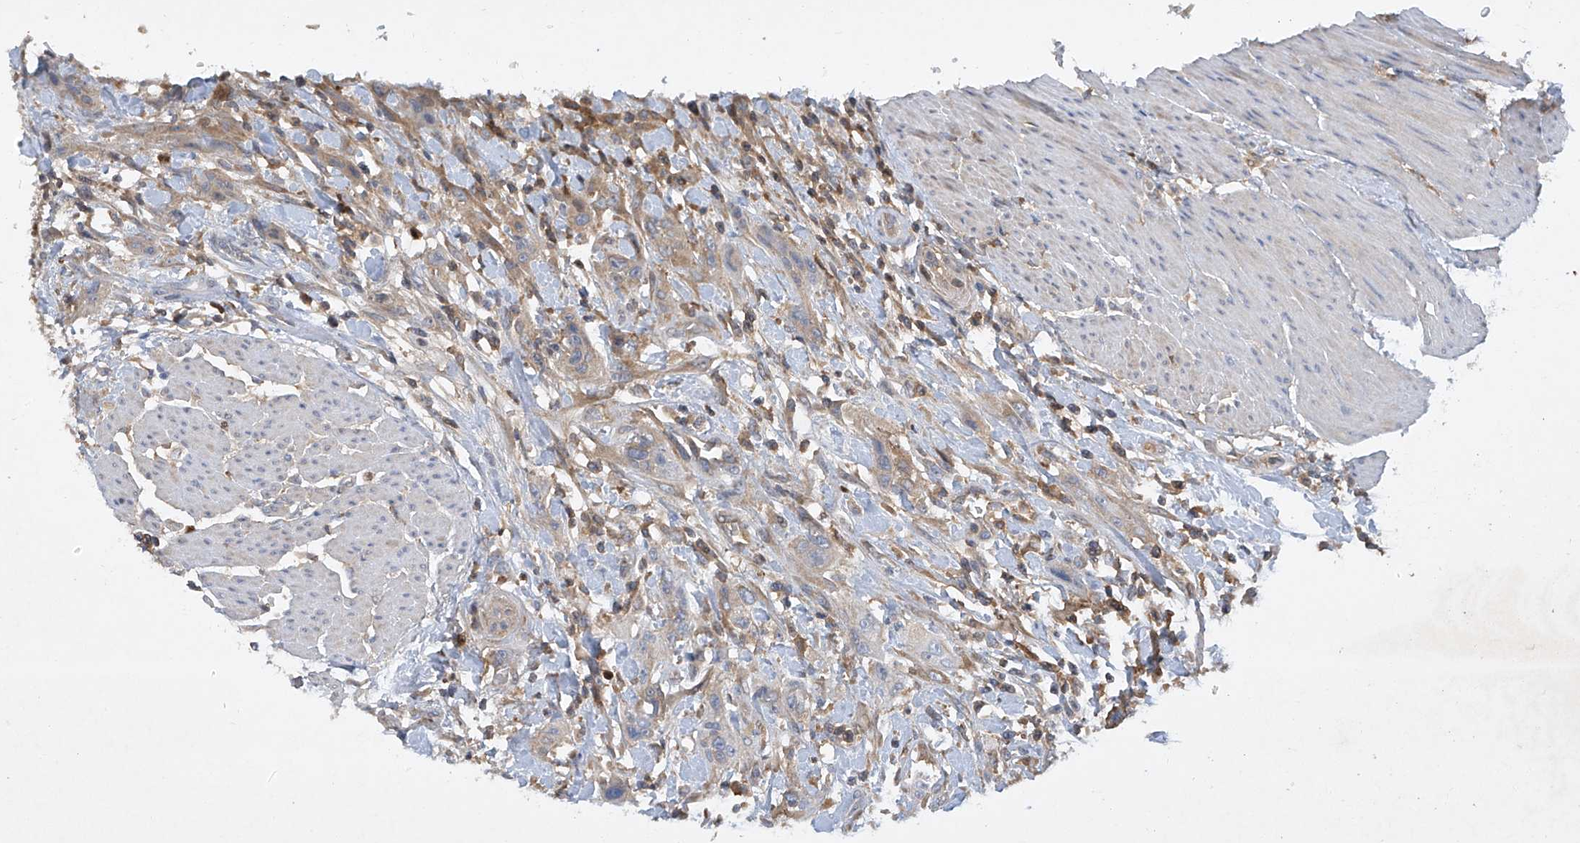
{"staining": {"intensity": "weak", "quantity": "25%-75%", "location": "cytoplasmic/membranous"}, "tissue": "urothelial cancer", "cell_type": "Tumor cells", "image_type": "cancer", "snomed": [{"axis": "morphology", "description": "Urothelial carcinoma, High grade"}, {"axis": "topography", "description": "Urinary bladder"}], "caption": "A micrograph showing weak cytoplasmic/membranous expression in approximately 25%-75% of tumor cells in high-grade urothelial carcinoma, as visualized by brown immunohistochemical staining.", "gene": "HAS3", "patient": {"sex": "male", "age": 35}}